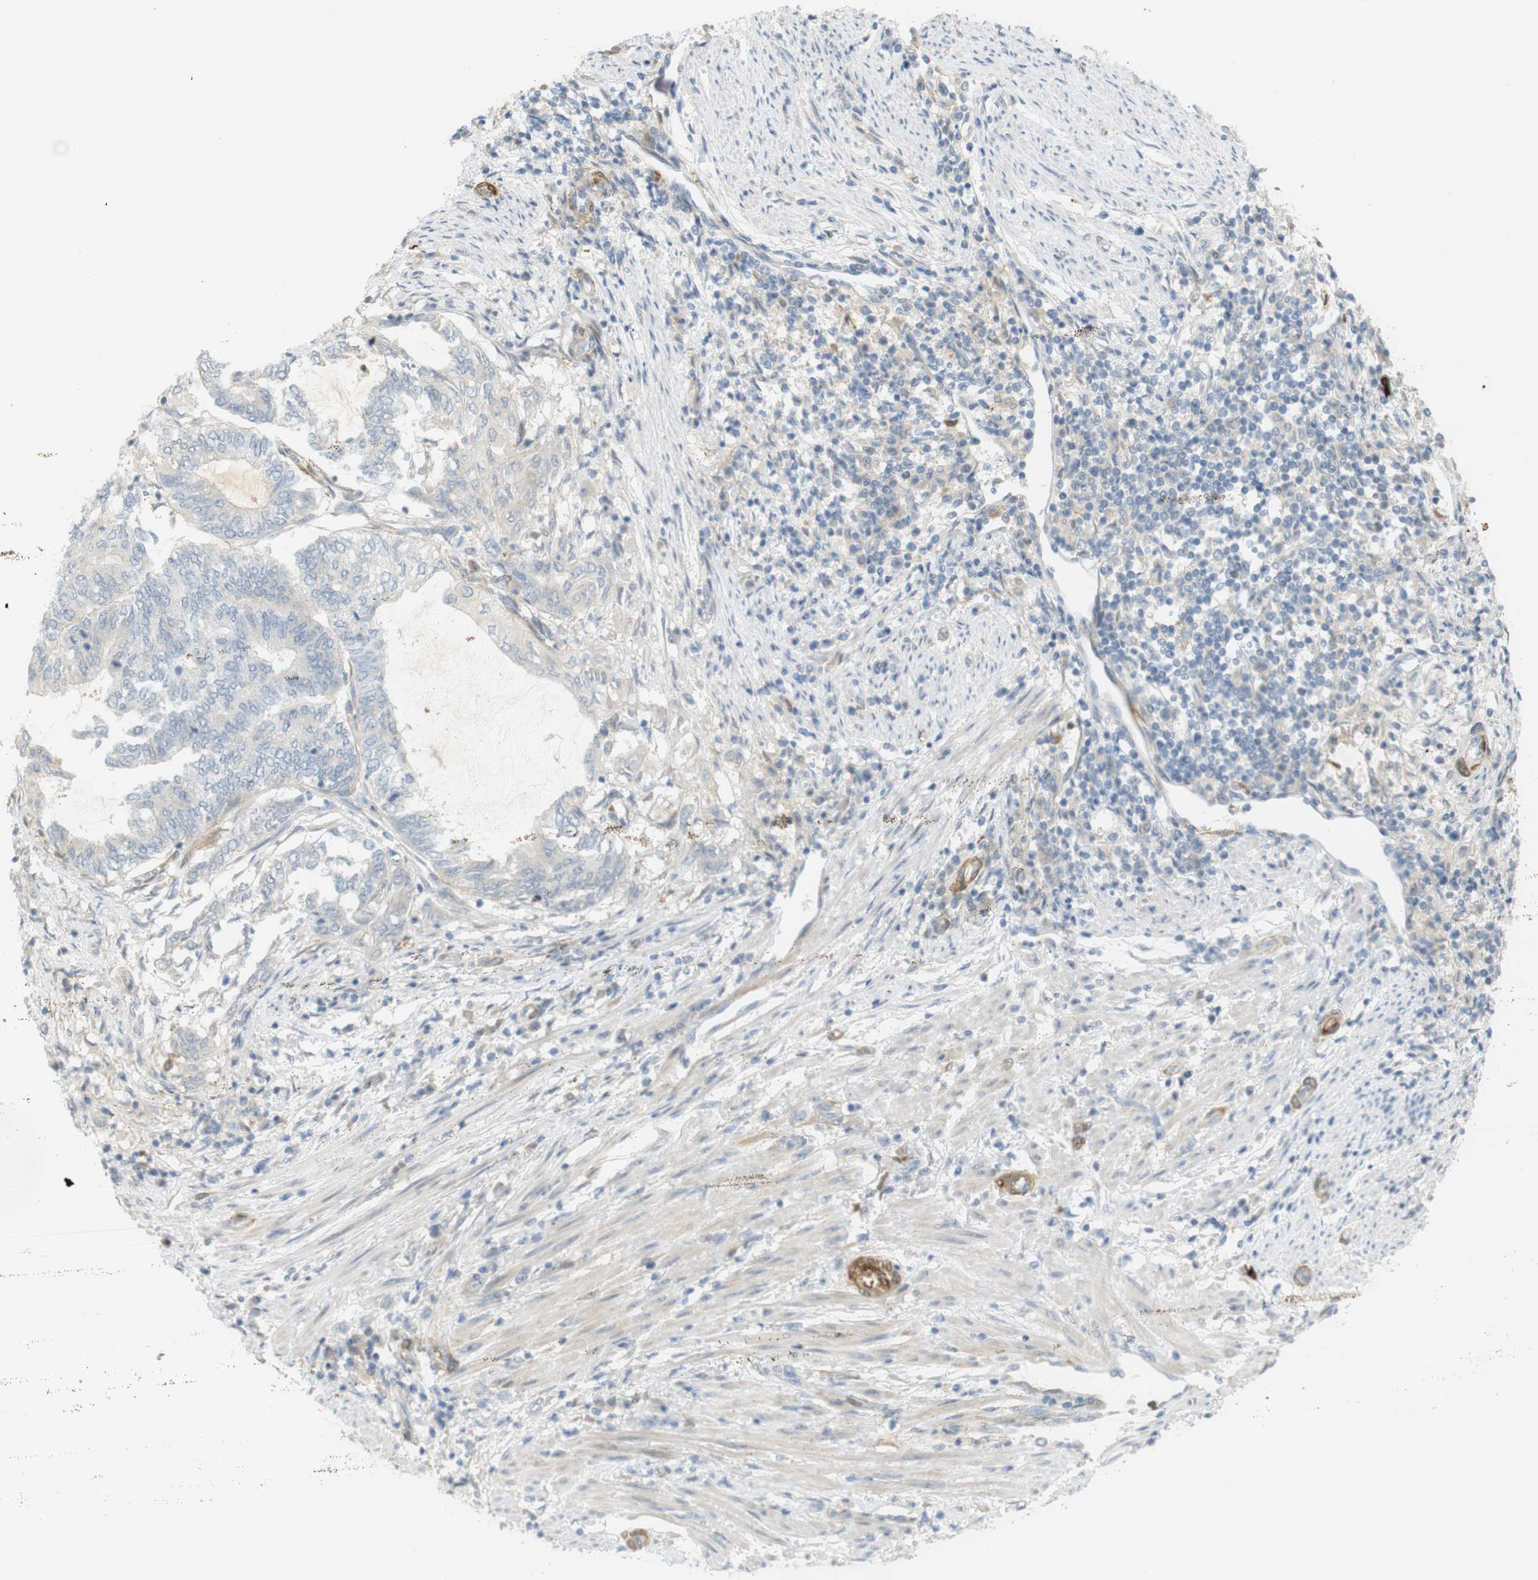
{"staining": {"intensity": "negative", "quantity": "none", "location": "none"}, "tissue": "endometrial cancer", "cell_type": "Tumor cells", "image_type": "cancer", "snomed": [{"axis": "morphology", "description": "Adenocarcinoma, NOS"}, {"axis": "topography", "description": "Uterus"}, {"axis": "topography", "description": "Endometrium"}], "caption": "This image is of adenocarcinoma (endometrial) stained with immunohistochemistry (IHC) to label a protein in brown with the nuclei are counter-stained blue. There is no positivity in tumor cells.", "gene": "PDE3A", "patient": {"sex": "female", "age": 70}}